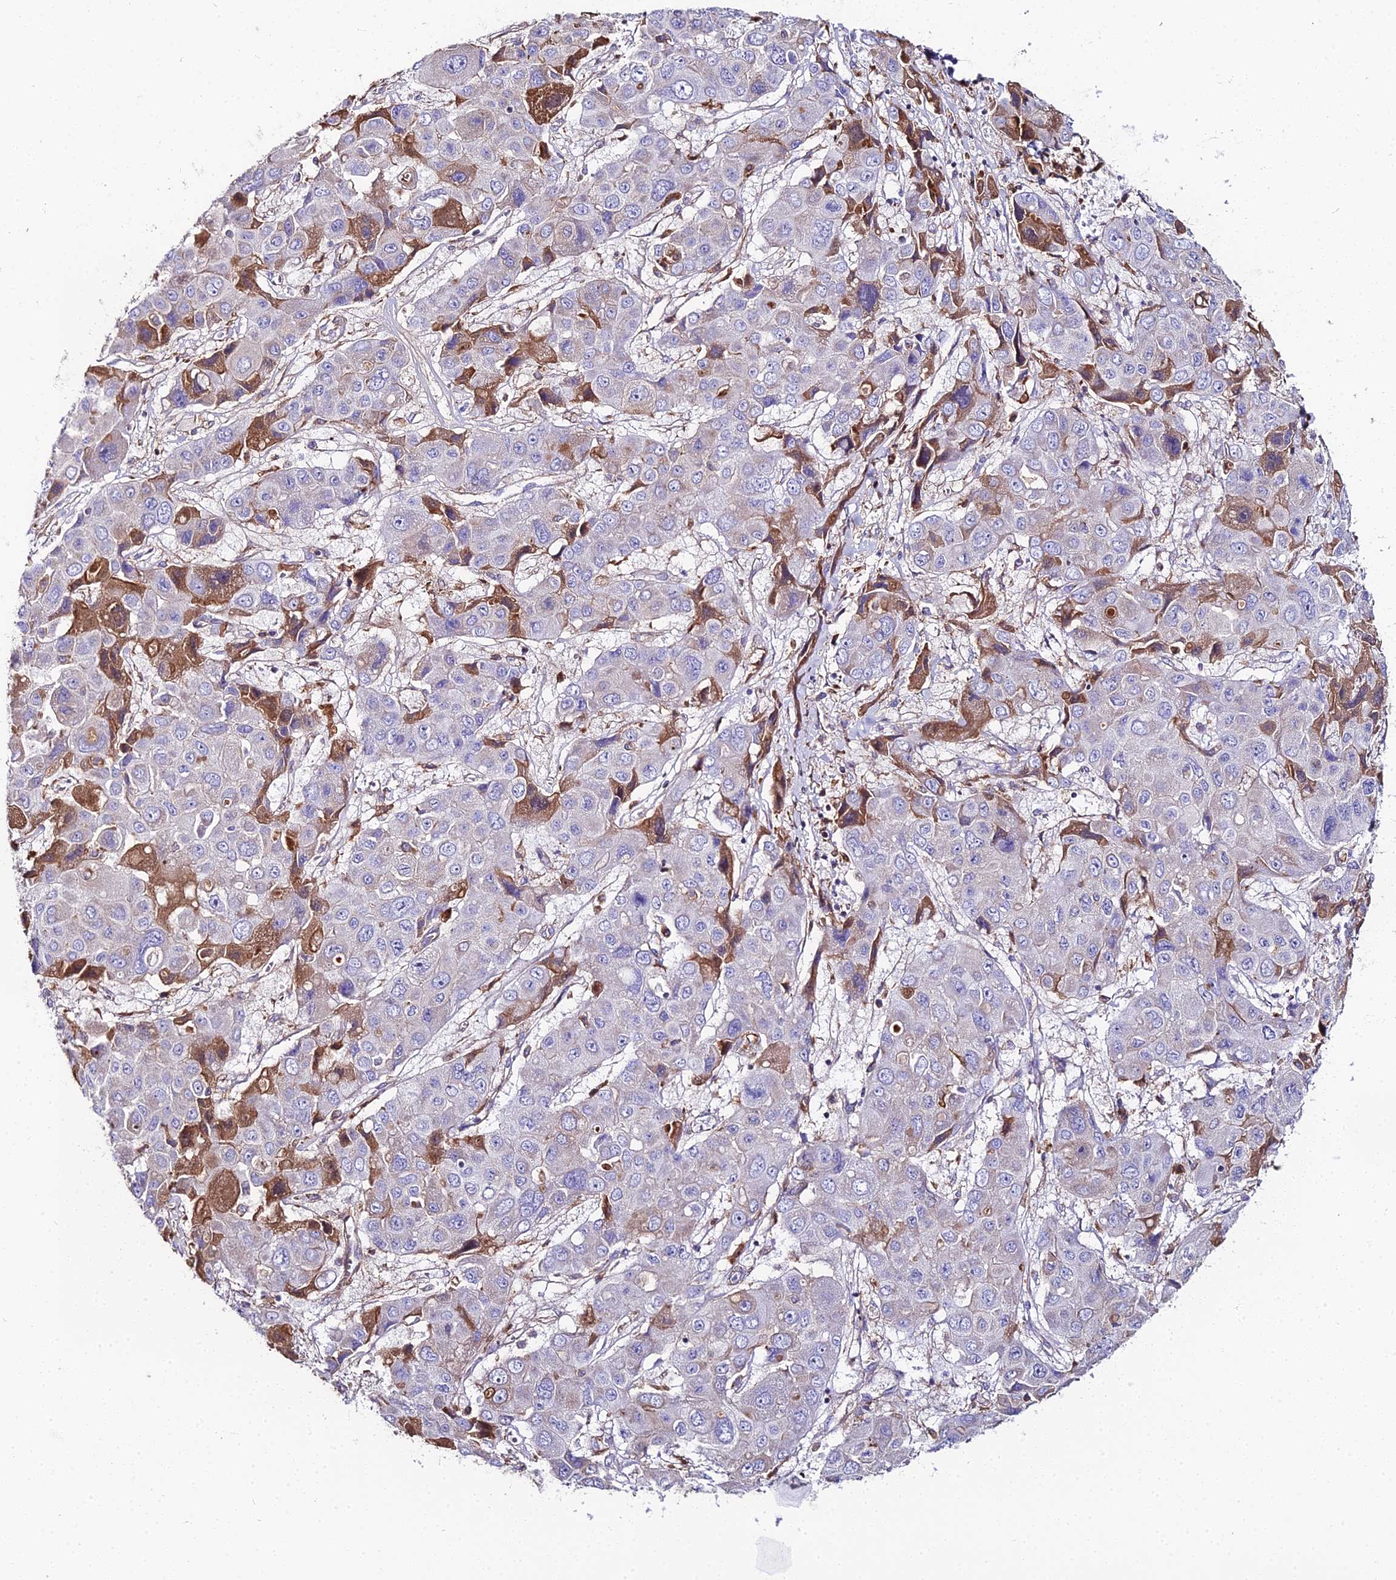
{"staining": {"intensity": "negative", "quantity": "none", "location": "none"}, "tissue": "liver cancer", "cell_type": "Tumor cells", "image_type": "cancer", "snomed": [{"axis": "morphology", "description": "Cholangiocarcinoma"}, {"axis": "topography", "description": "Liver"}], "caption": "Immunohistochemistry (IHC) micrograph of liver cancer (cholangiocarcinoma) stained for a protein (brown), which demonstrates no expression in tumor cells.", "gene": "BEX4", "patient": {"sex": "male", "age": 67}}